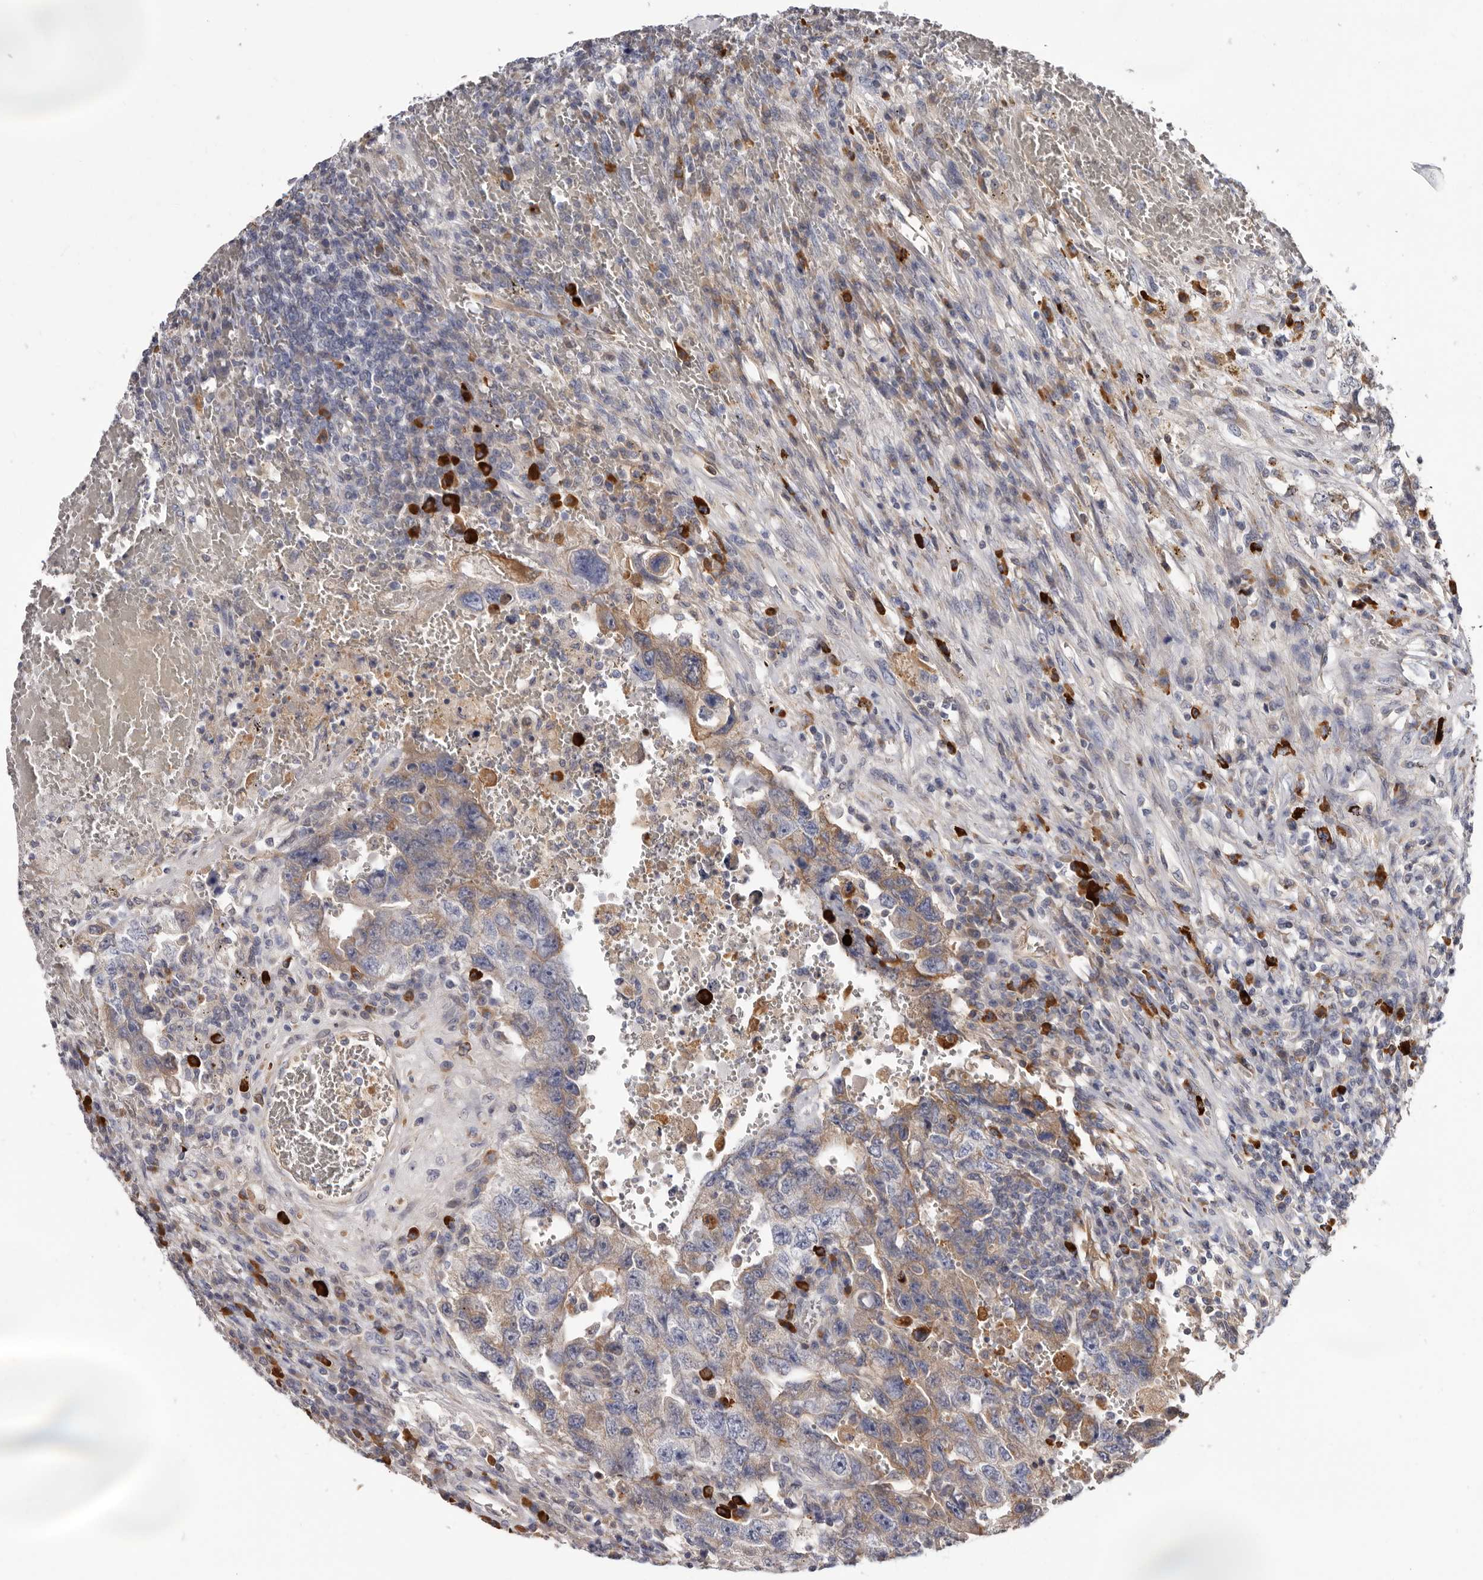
{"staining": {"intensity": "weak", "quantity": "25%-75%", "location": "cytoplasmic/membranous"}, "tissue": "testis cancer", "cell_type": "Tumor cells", "image_type": "cancer", "snomed": [{"axis": "morphology", "description": "Carcinoma, Embryonal, NOS"}, {"axis": "topography", "description": "Testis"}], "caption": "Embryonal carcinoma (testis) tissue shows weak cytoplasmic/membranous expression in about 25%-75% of tumor cells Nuclei are stained in blue.", "gene": "ASIC5", "patient": {"sex": "male", "age": 26}}